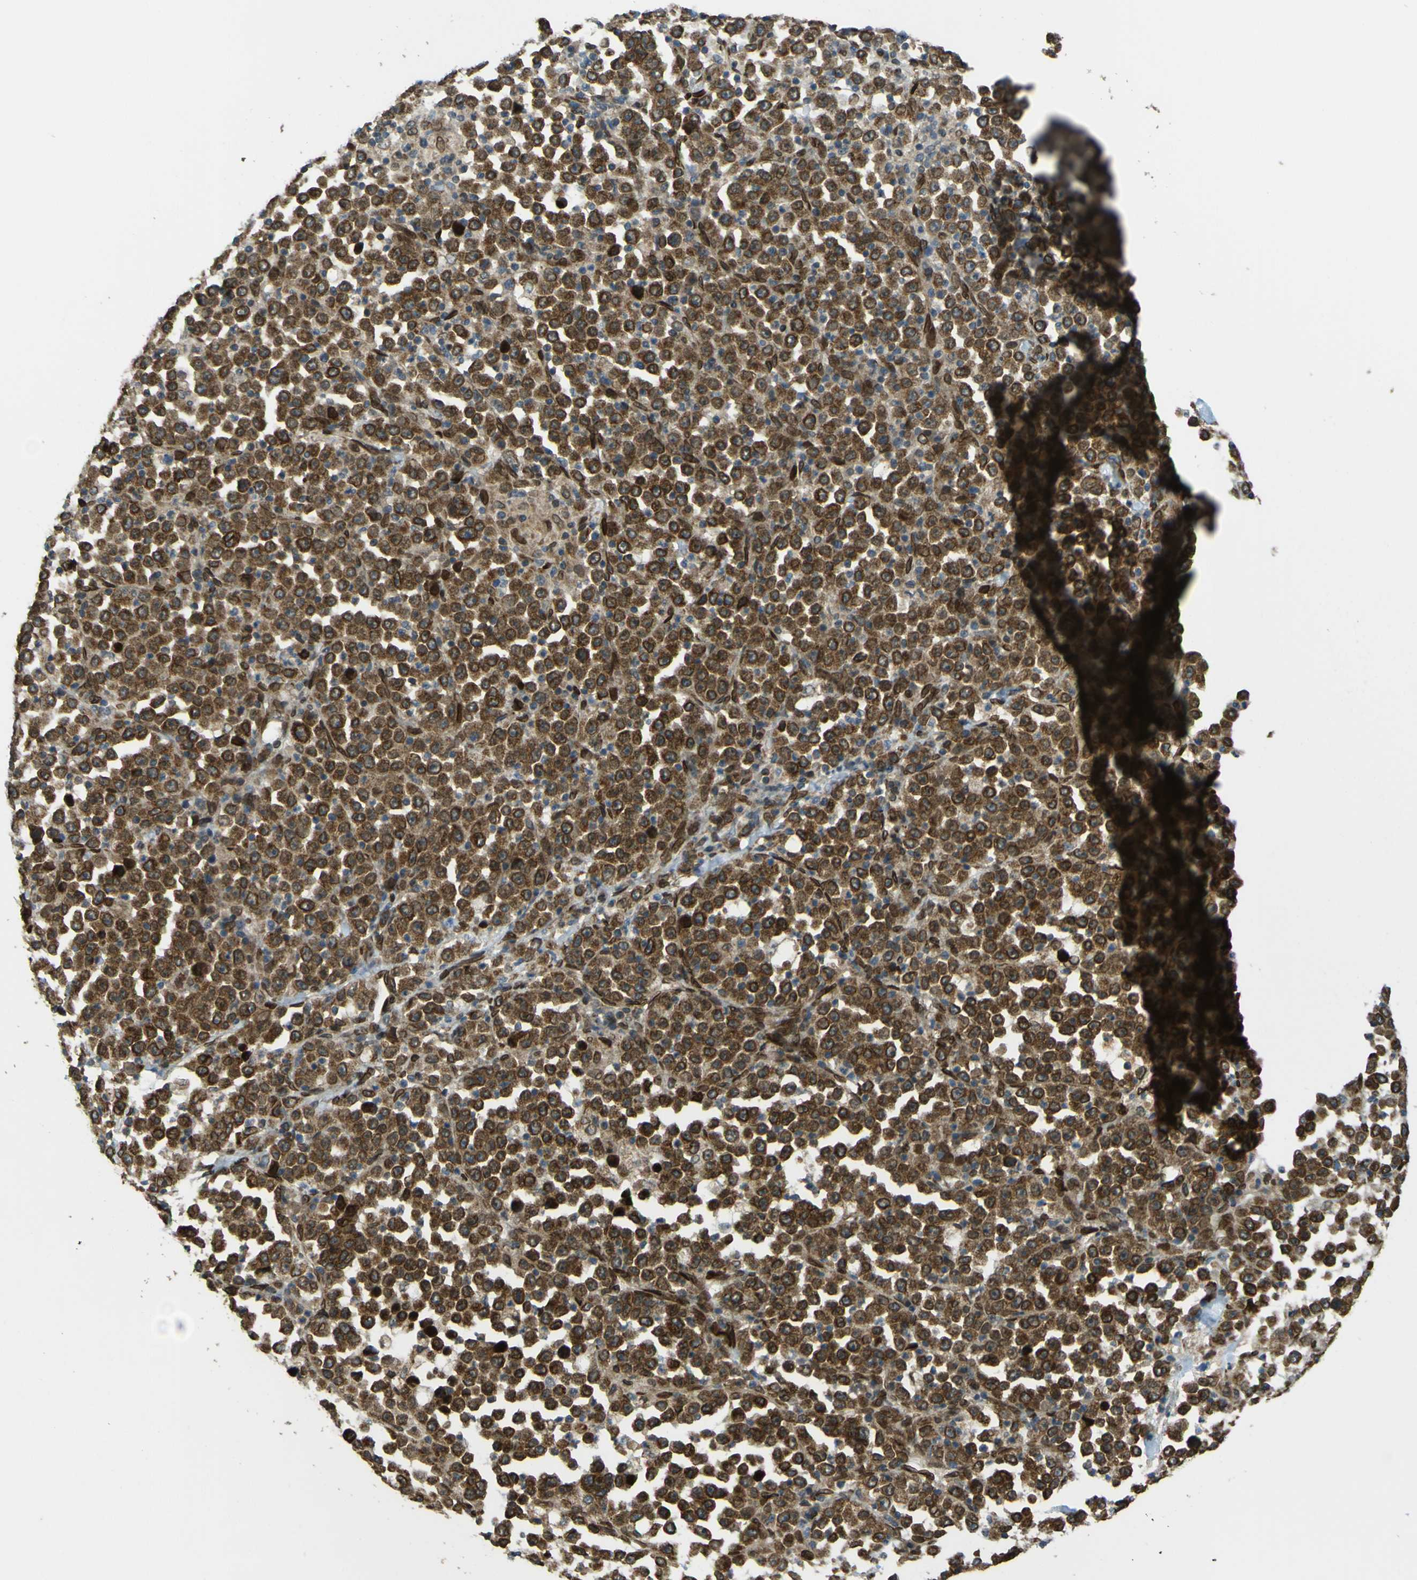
{"staining": {"intensity": "moderate", "quantity": ">75%", "location": "cytoplasmic/membranous,nuclear"}, "tissue": "stomach cancer", "cell_type": "Tumor cells", "image_type": "cancer", "snomed": [{"axis": "morphology", "description": "Normal tissue, NOS"}, {"axis": "morphology", "description": "Adenocarcinoma, NOS"}, {"axis": "topography", "description": "Stomach, upper"}, {"axis": "topography", "description": "Stomach"}], "caption": "IHC histopathology image of neoplastic tissue: stomach adenocarcinoma stained using IHC reveals medium levels of moderate protein expression localized specifically in the cytoplasmic/membranous and nuclear of tumor cells, appearing as a cytoplasmic/membranous and nuclear brown color.", "gene": "GALNT1", "patient": {"sex": "male", "age": 59}}